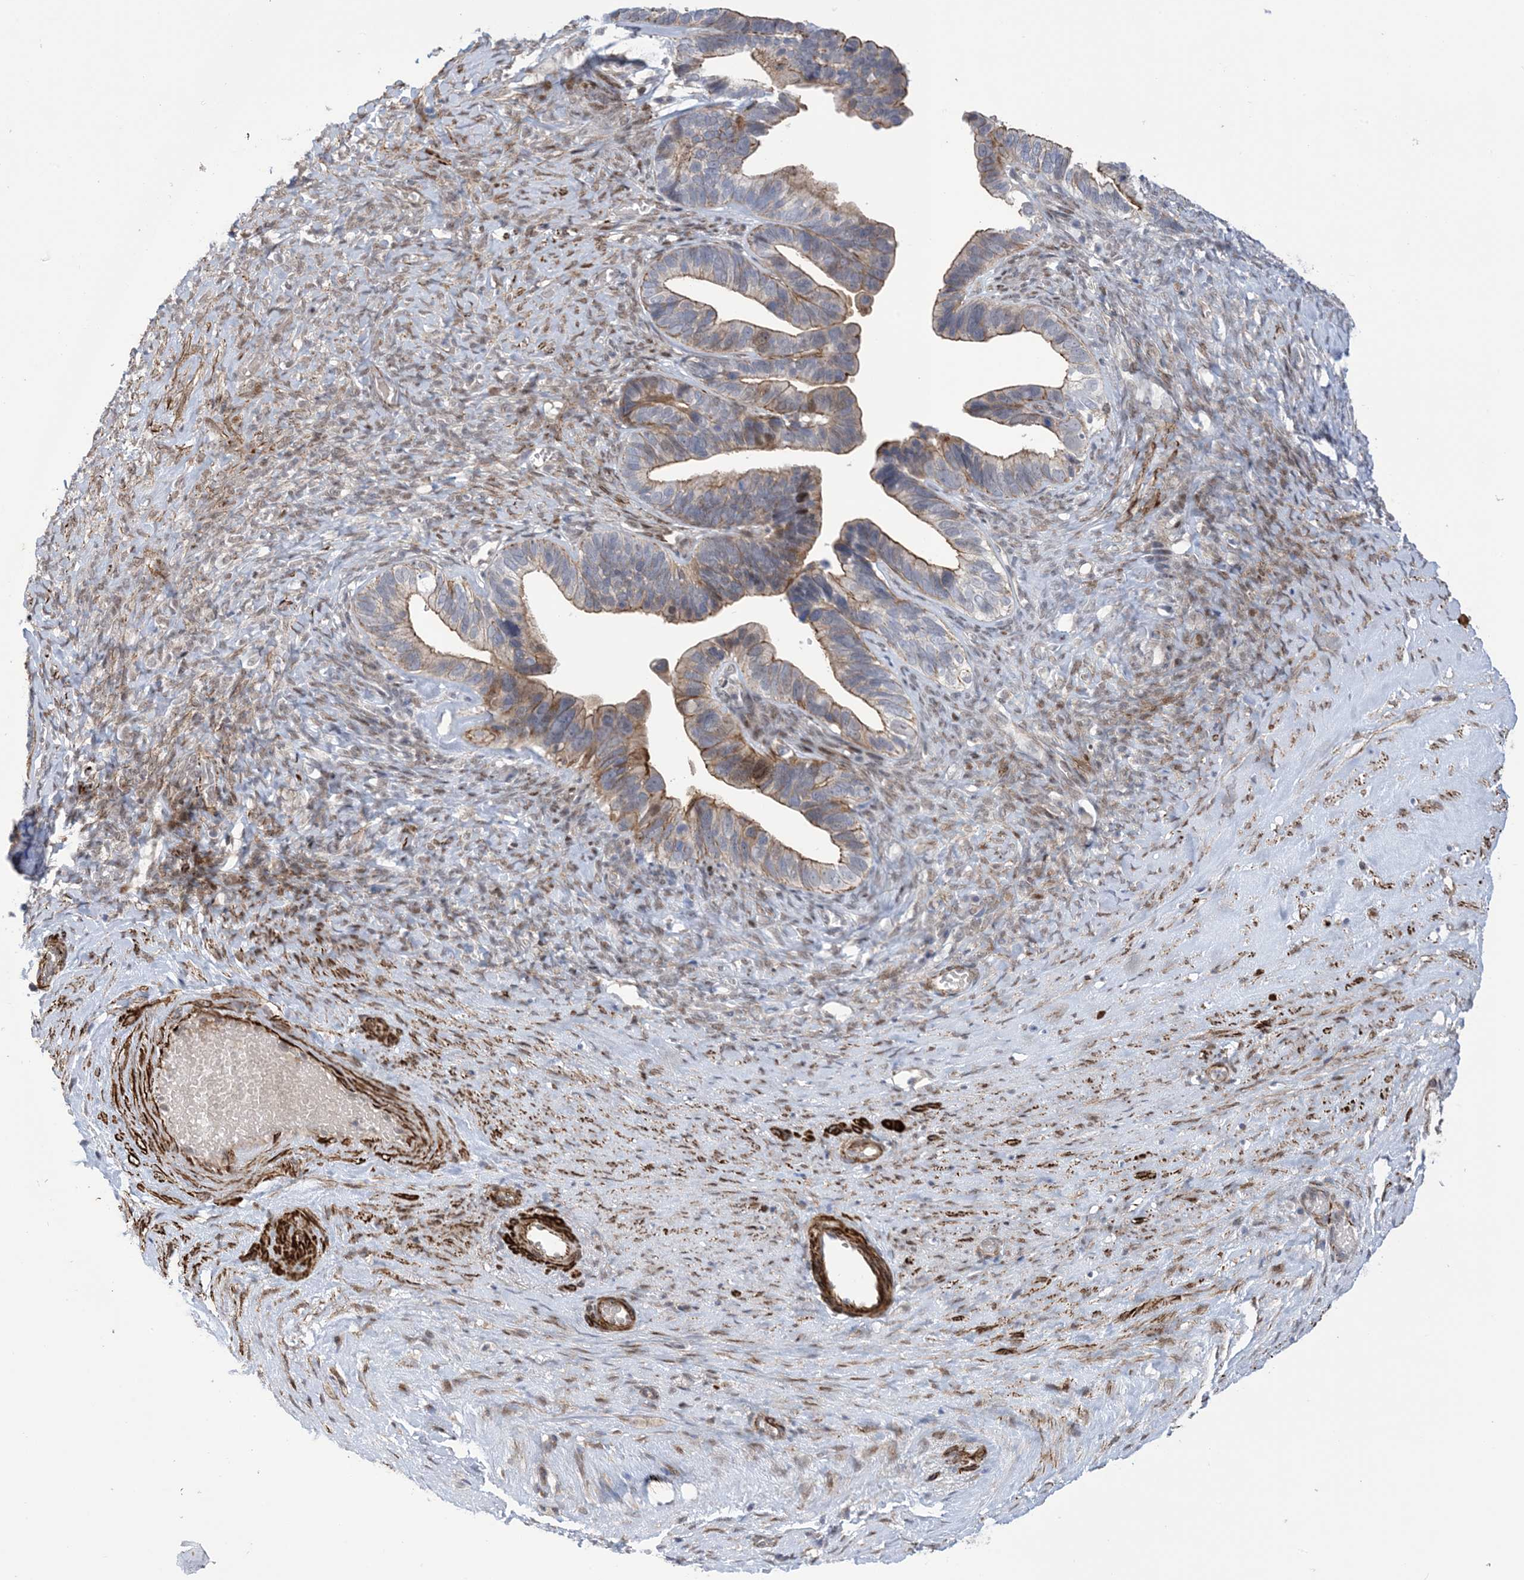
{"staining": {"intensity": "weak", "quantity": "25%-75%", "location": "cytoplasmic/membranous"}, "tissue": "ovarian cancer", "cell_type": "Tumor cells", "image_type": "cancer", "snomed": [{"axis": "morphology", "description": "Cystadenocarcinoma, serous, NOS"}, {"axis": "topography", "description": "Ovary"}], "caption": "This photomicrograph exhibits immunohistochemistry staining of serous cystadenocarcinoma (ovarian), with low weak cytoplasmic/membranous staining in about 25%-75% of tumor cells.", "gene": "ZNF8", "patient": {"sex": "female", "age": 56}}